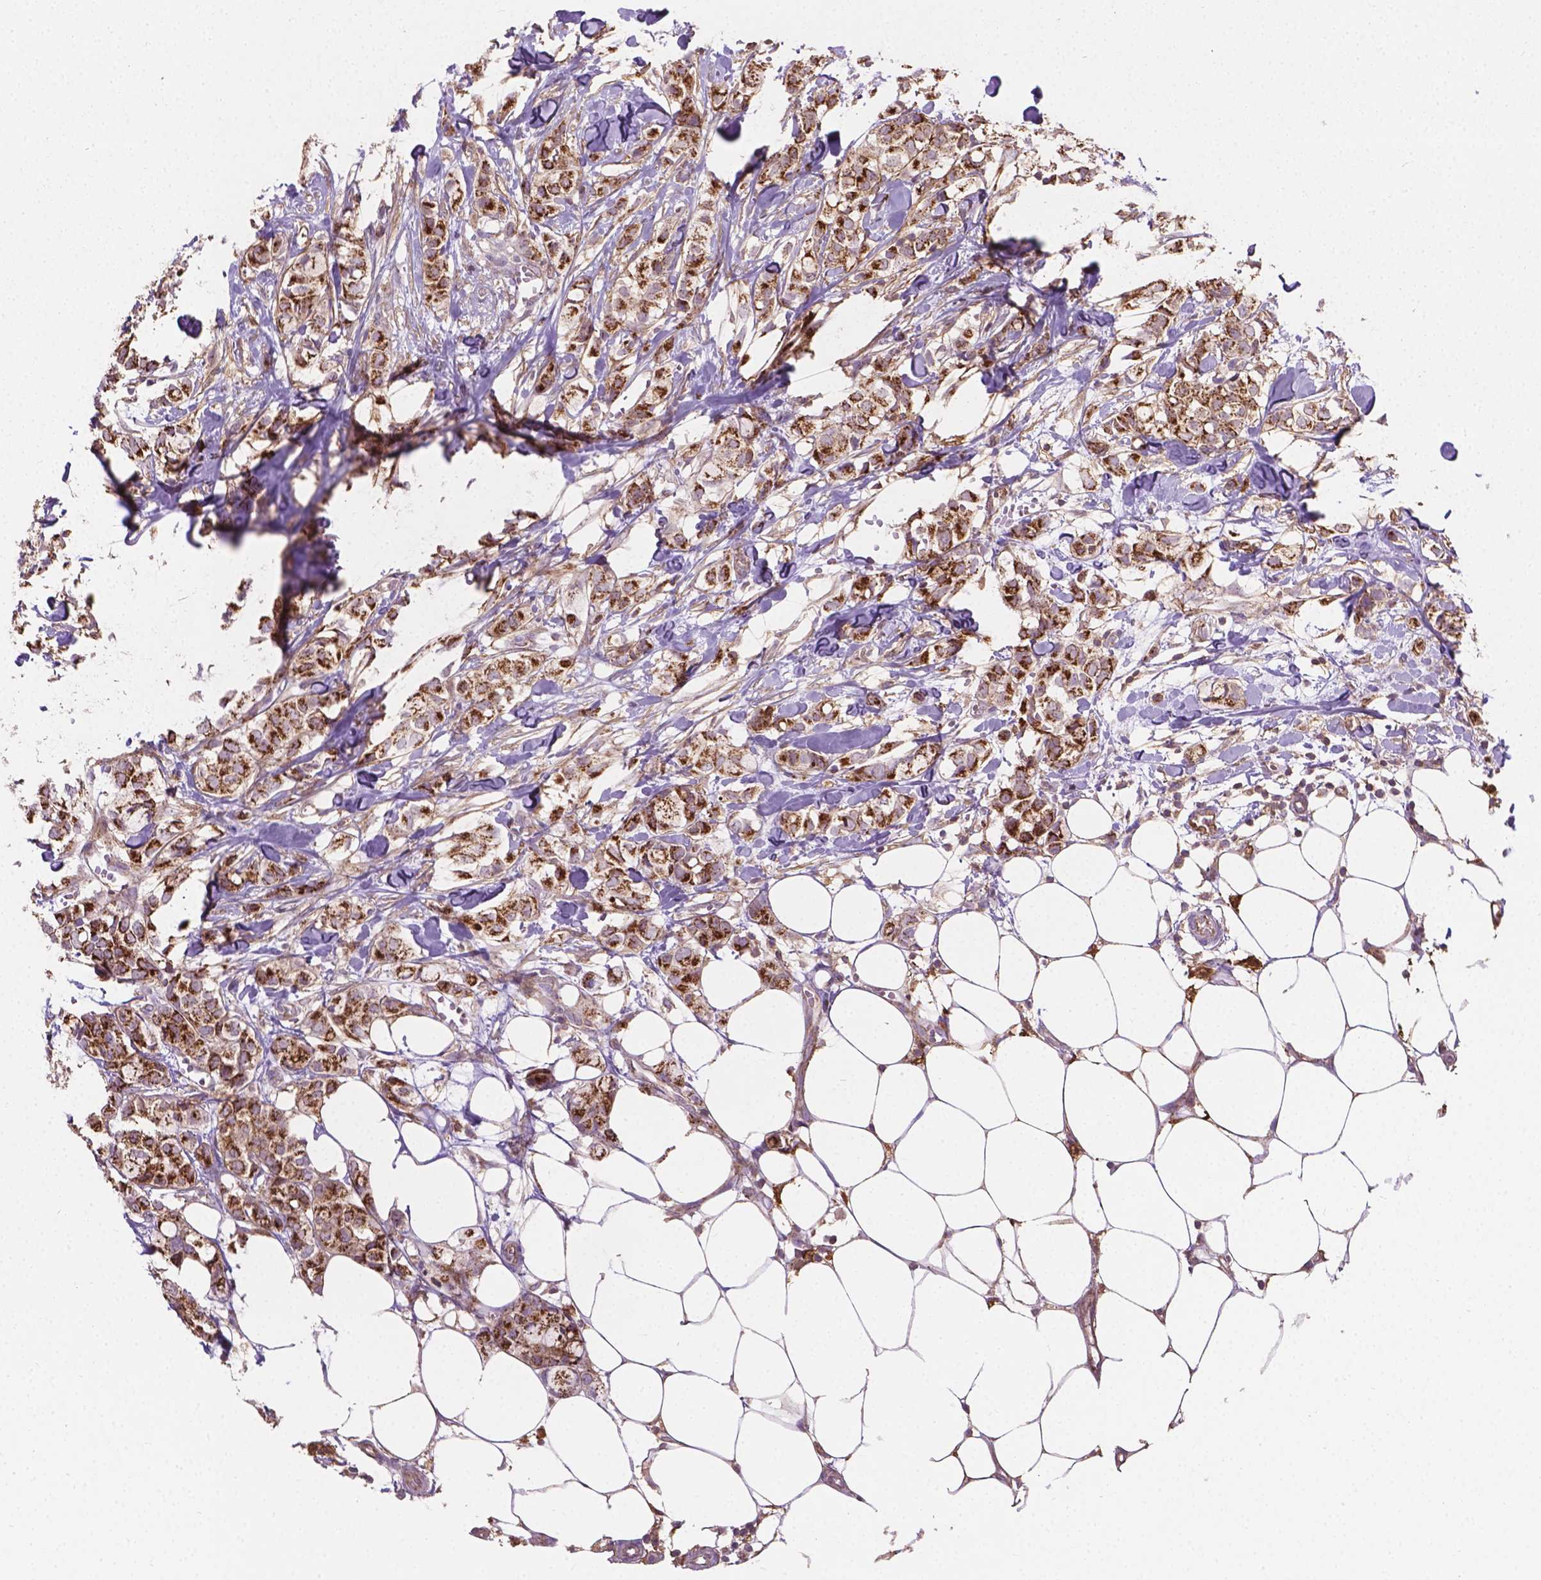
{"staining": {"intensity": "strong", "quantity": ">75%", "location": "cytoplasmic/membranous"}, "tissue": "breast cancer", "cell_type": "Tumor cells", "image_type": "cancer", "snomed": [{"axis": "morphology", "description": "Duct carcinoma"}, {"axis": "topography", "description": "Breast"}], "caption": "This image reveals breast infiltrating ductal carcinoma stained with immunohistochemistry to label a protein in brown. The cytoplasmic/membranous of tumor cells show strong positivity for the protein. Nuclei are counter-stained blue.", "gene": "TCAF1", "patient": {"sex": "female", "age": 85}}